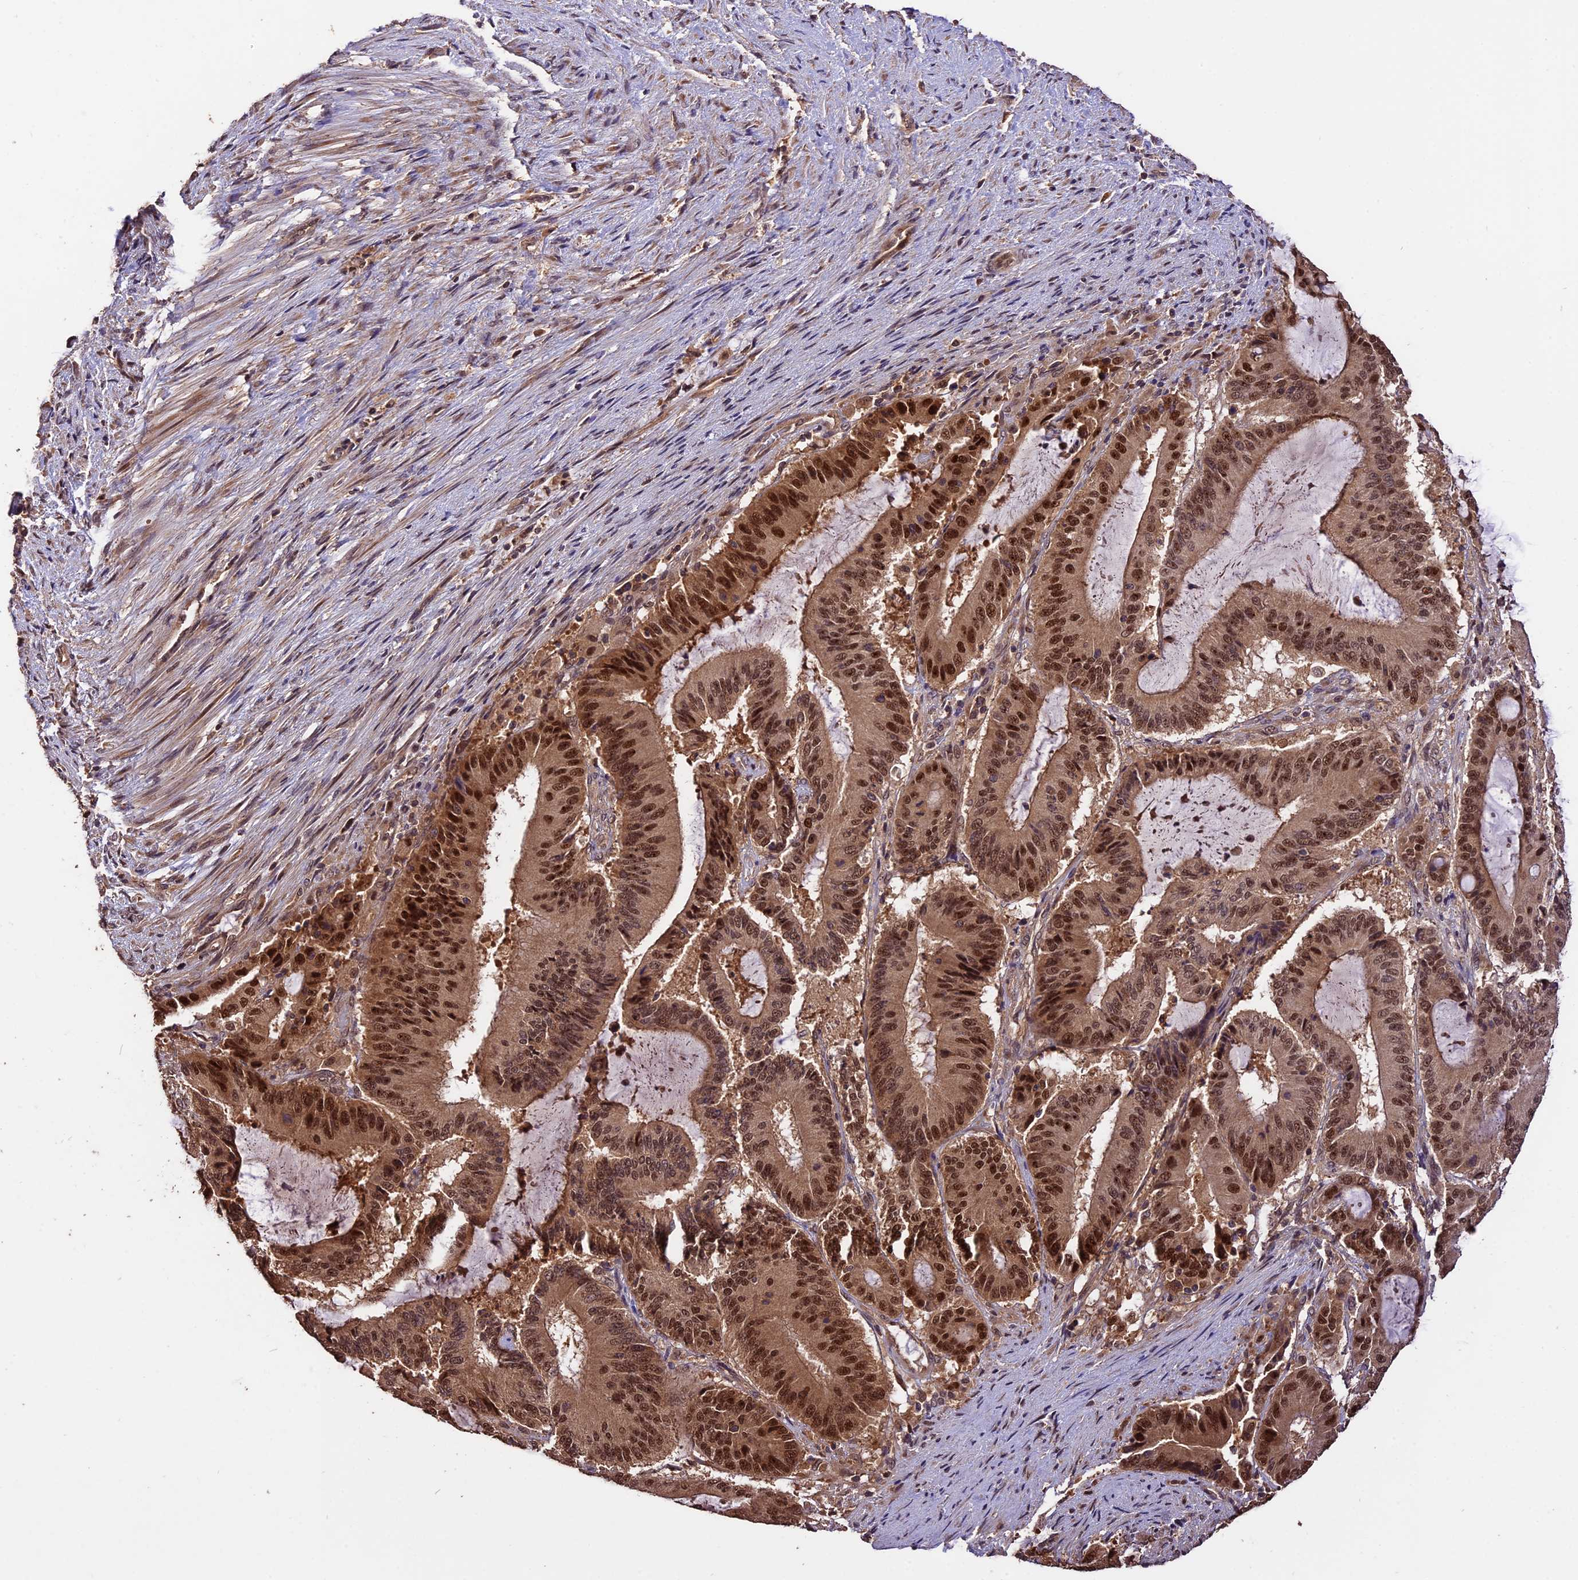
{"staining": {"intensity": "strong", "quantity": ">75%", "location": "nuclear"}, "tissue": "liver cancer", "cell_type": "Tumor cells", "image_type": "cancer", "snomed": [{"axis": "morphology", "description": "Normal tissue, NOS"}, {"axis": "morphology", "description": "Cholangiocarcinoma"}, {"axis": "topography", "description": "Liver"}, {"axis": "topography", "description": "Peripheral nerve tissue"}], "caption": "IHC micrograph of neoplastic tissue: human cholangiocarcinoma (liver) stained using IHC reveals high levels of strong protein expression localized specifically in the nuclear of tumor cells, appearing as a nuclear brown color.", "gene": "TRMT1", "patient": {"sex": "female", "age": 73}}